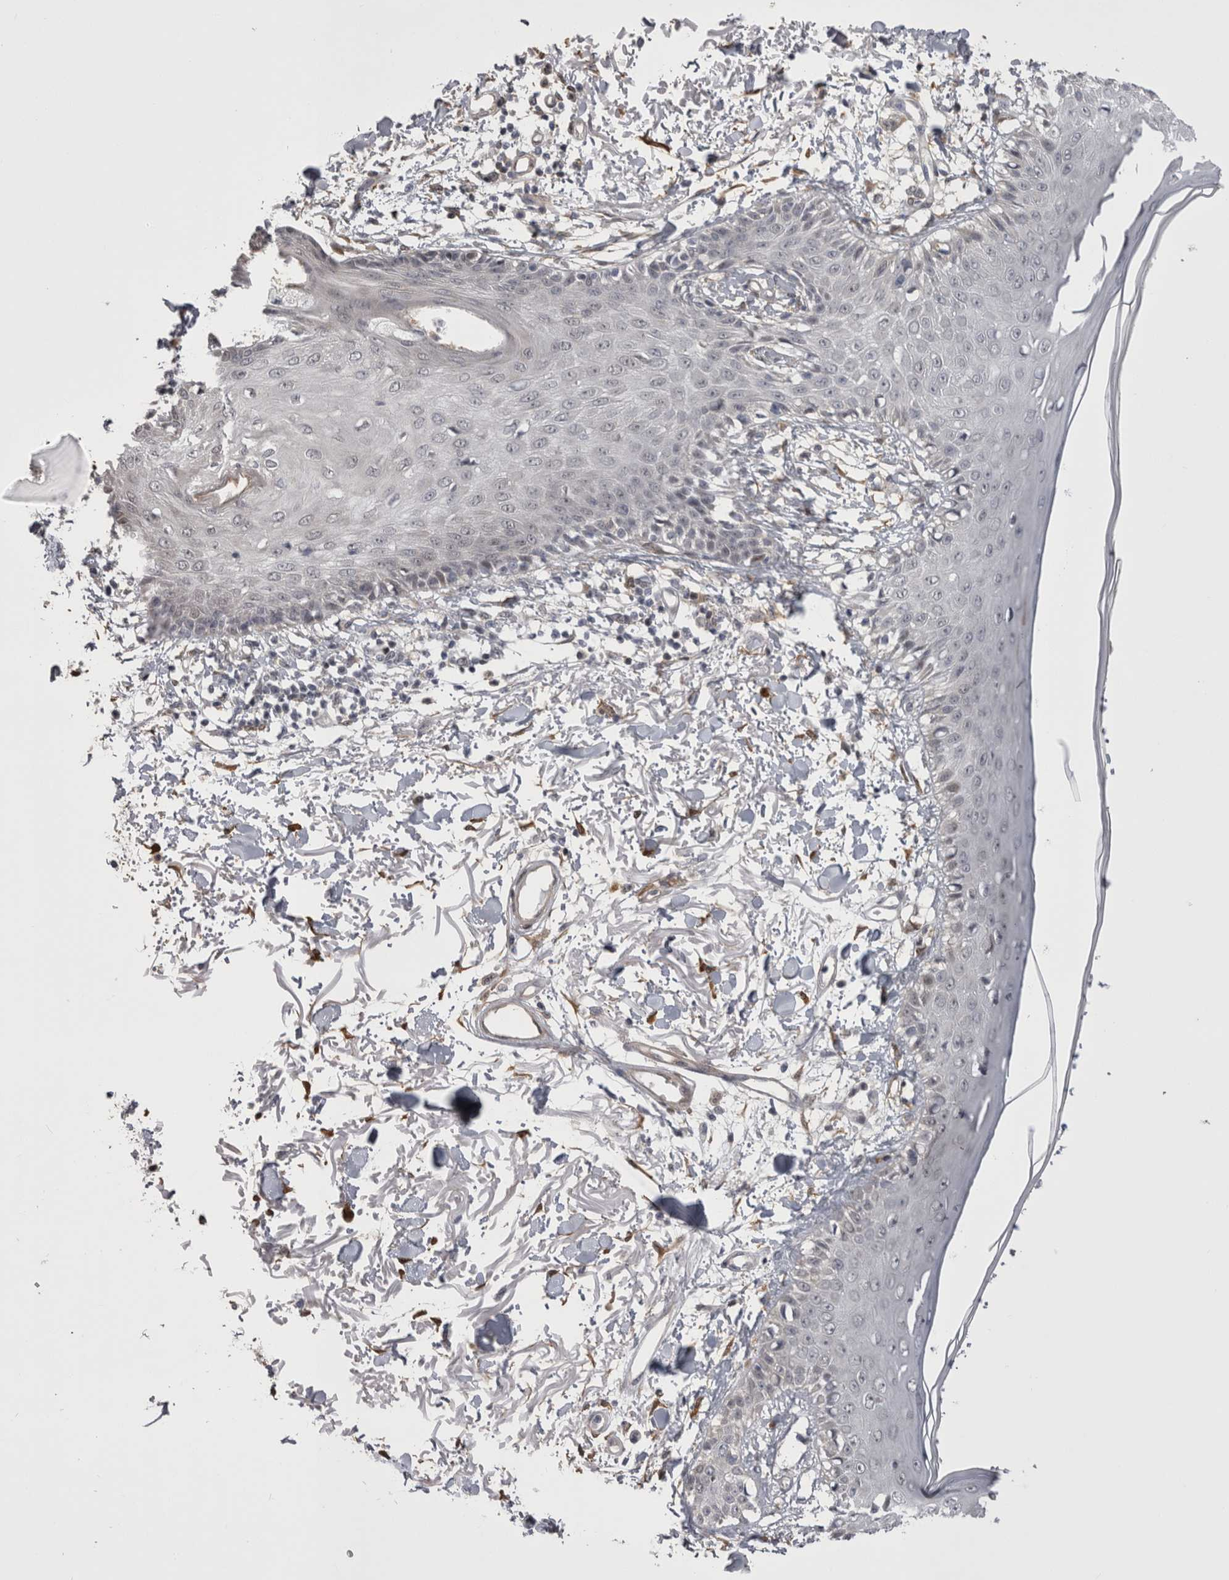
{"staining": {"intensity": "moderate", "quantity": ">75%", "location": "cytoplasmic/membranous"}, "tissue": "skin", "cell_type": "Fibroblasts", "image_type": "normal", "snomed": [{"axis": "morphology", "description": "Normal tissue, NOS"}, {"axis": "morphology", "description": "Squamous cell carcinoma, NOS"}, {"axis": "topography", "description": "Skin"}, {"axis": "topography", "description": "Peripheral nerve tissue"}], "caption": "Immunohistochemistry (DAB (3,3'-diaminobenzidine)) staining of benign skin shows moderate cytoplasmic/membranous protein positivity in approximately >75% of fibroblasts.", "gene": "CHIC1", "patient": {"sex": "male", "age": 83}}